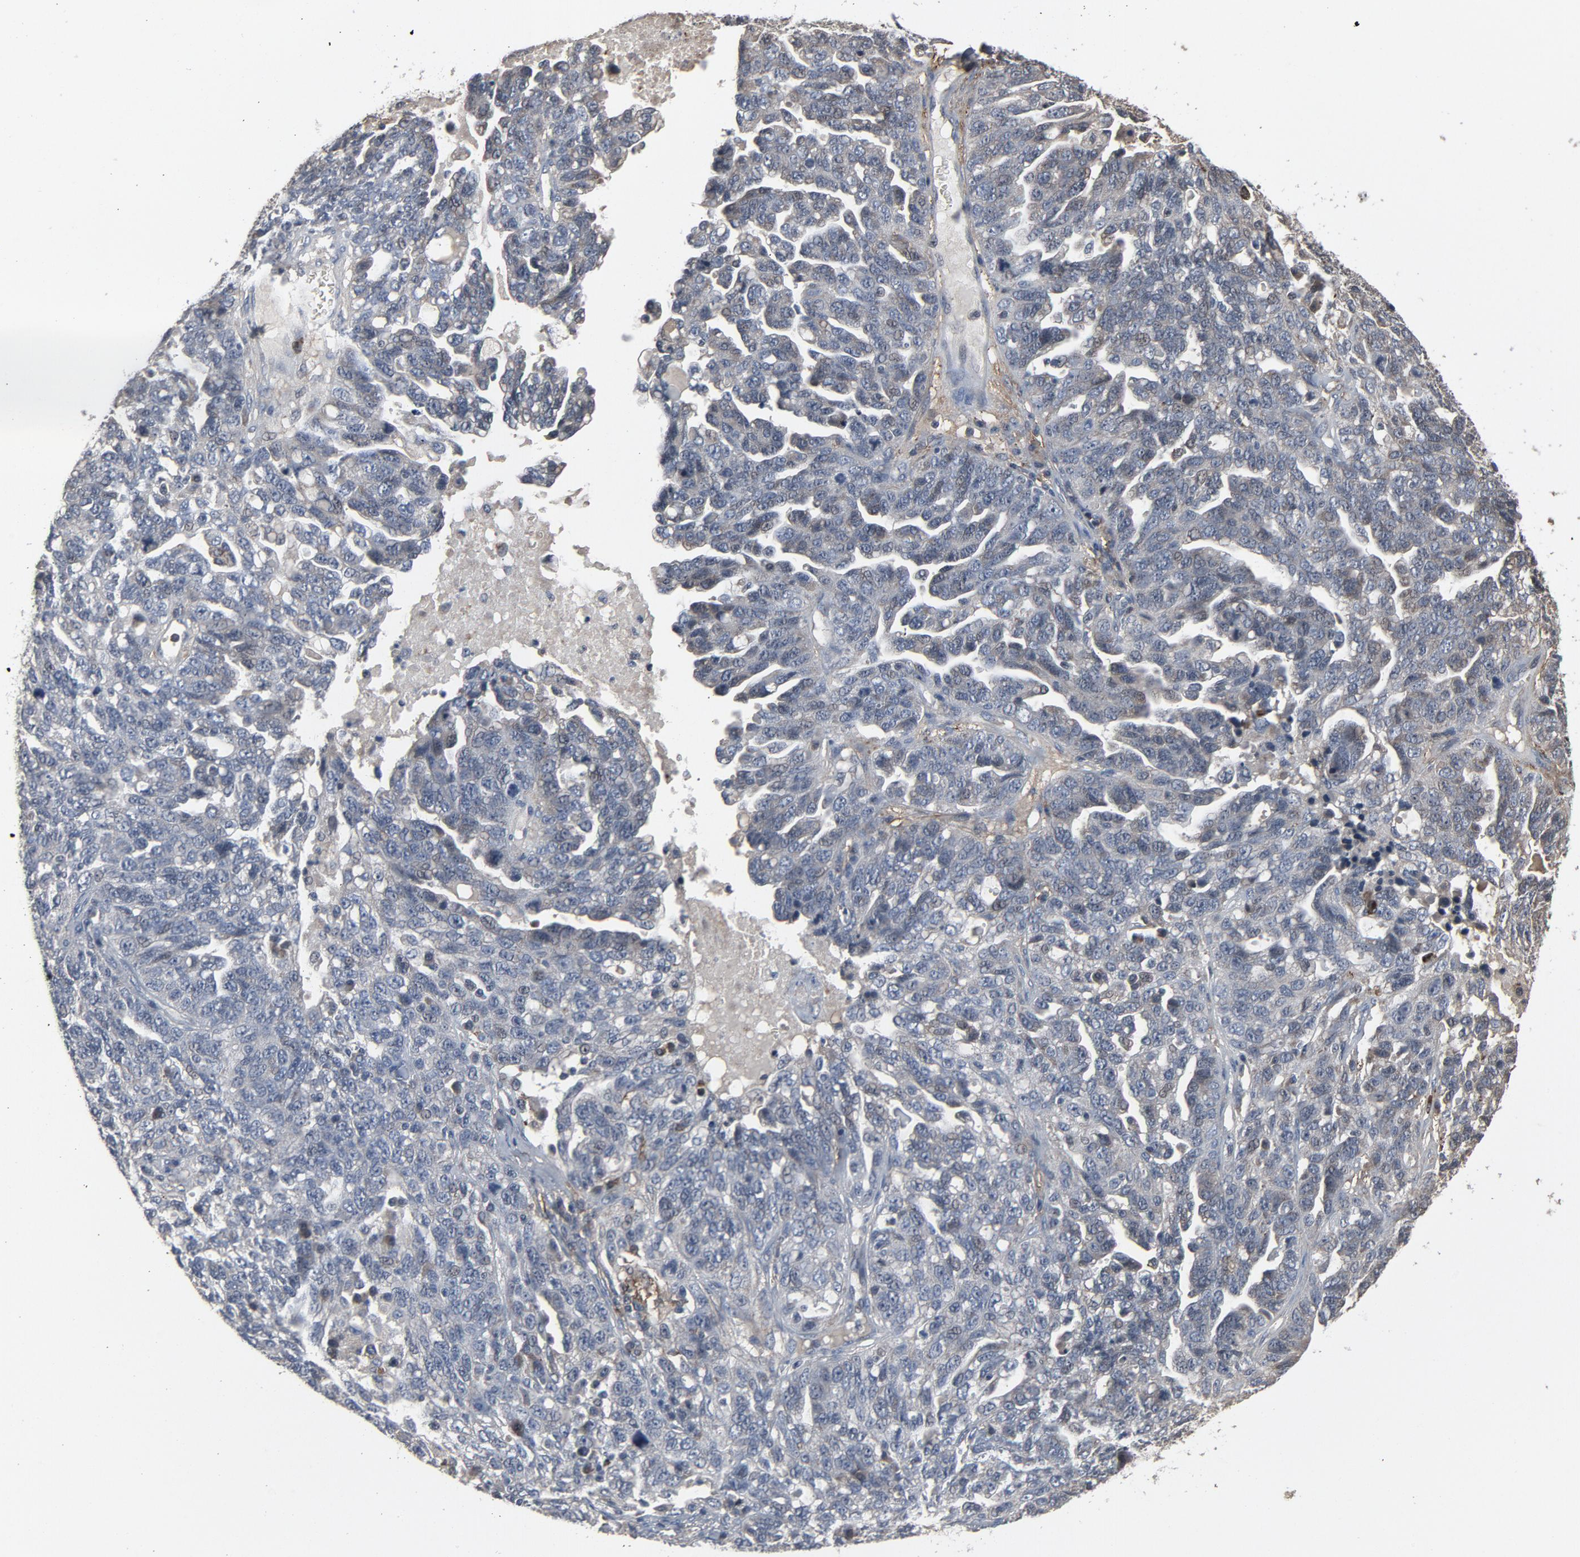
{"staining": {"intensity": "negative", "quantity": "none", "location": "none"}, "tissue": "ovarian cancer", "cell_type": "Tumor cells", "image_type": "cancer", "snomed": [{"axis": "morphology", "description": "Cystadenocarcinoma, serous, NOS"}, {"axis": "topography", "description": "Ovary"}], "caption": "This is an immunohistochemistry photomicrograph of ovarian serous cystadenocarcinoma. There is no positivity in tumor cells.", "gene": "PDZD4", "patient": {"sex": "female", "age": 71}}